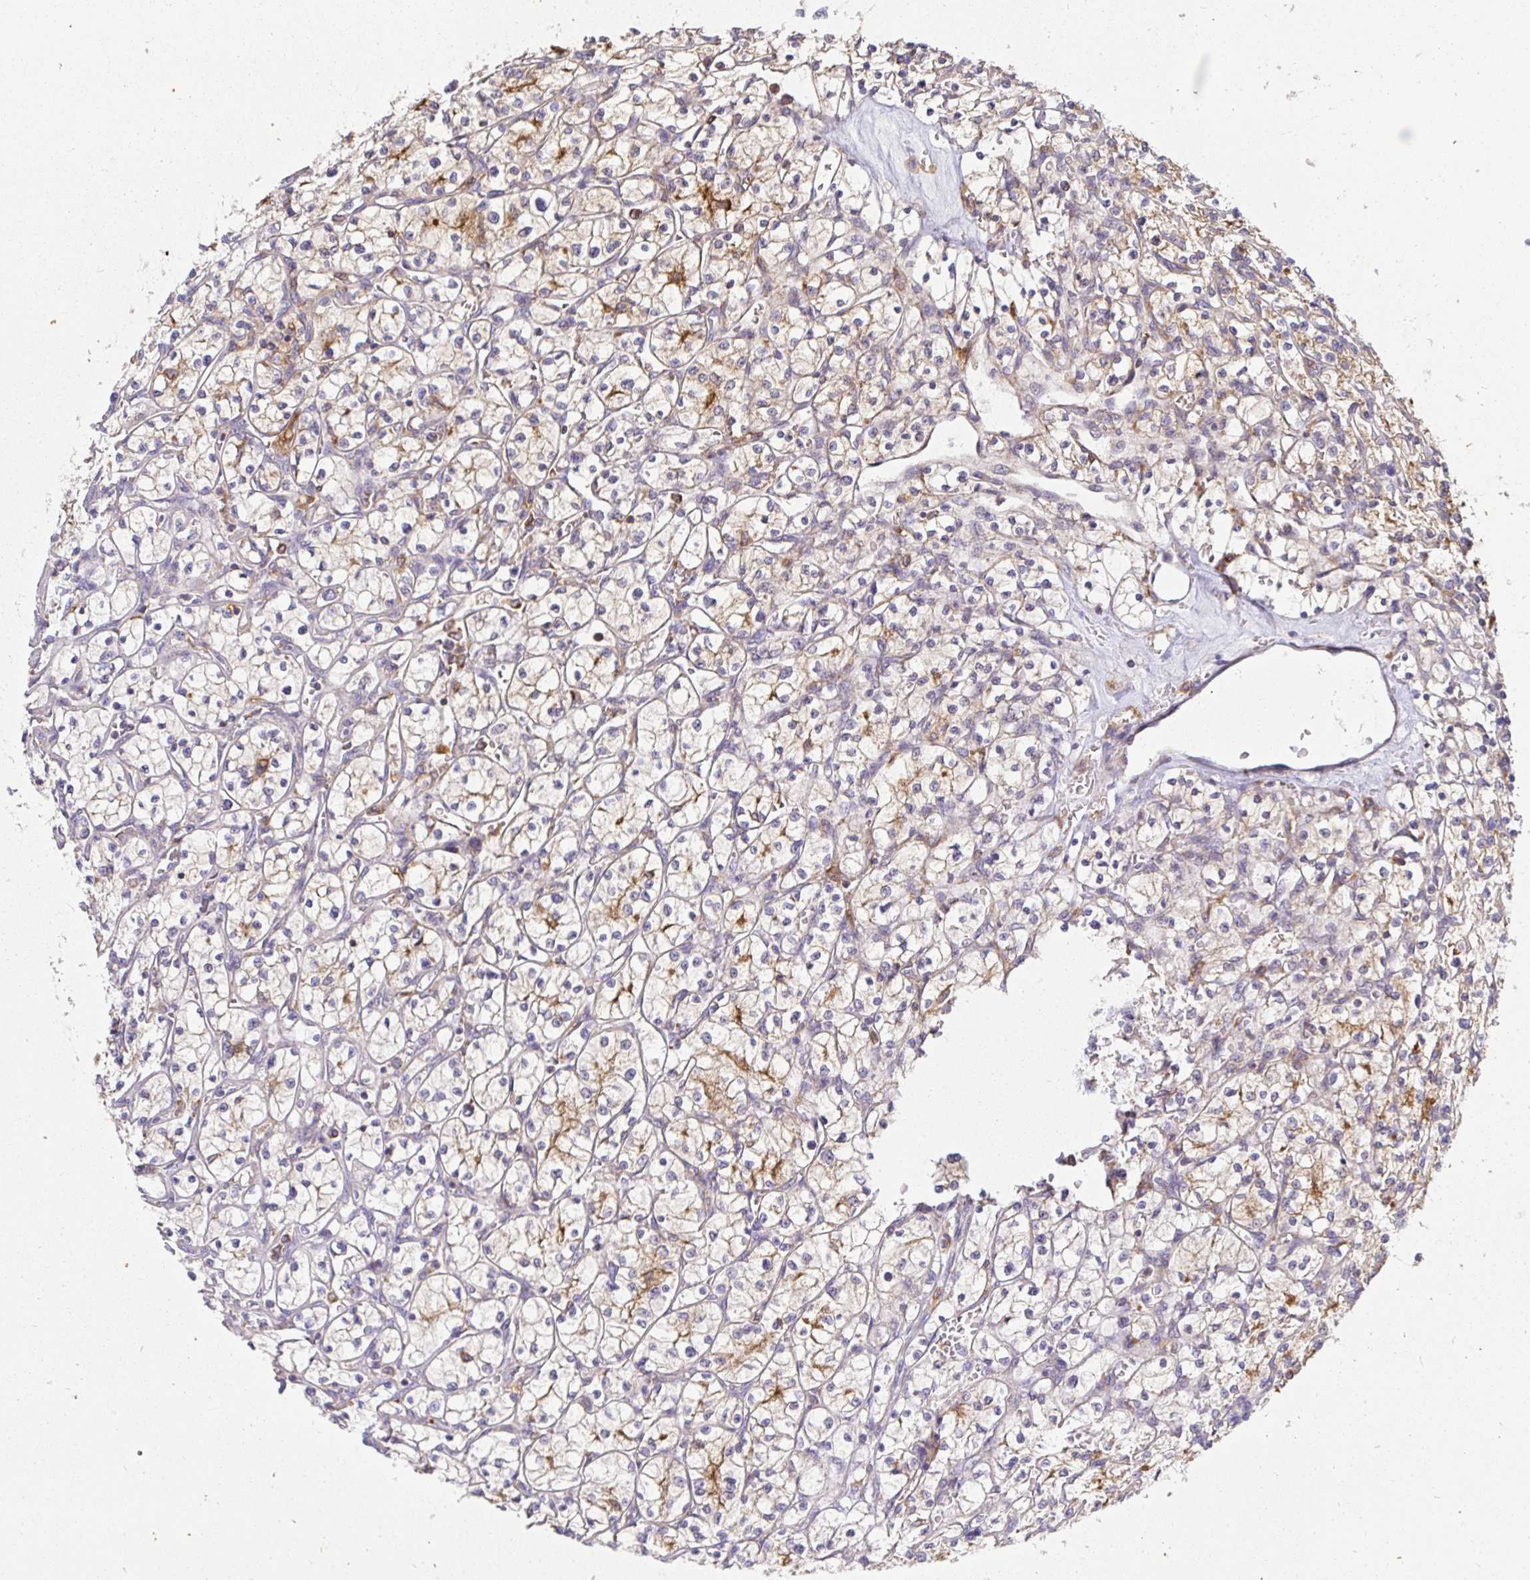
{"staining": {"intensity": "weak", "quantity": "<25%", "location": "cytoplasmic/membranous"}, "tissue": "renal cancer", "cell_type": "Tumor cells", "image_type": "cancer", "snomed": [{"axis": "morphology", "description": "Adenocarcinoma, NOS"}, {"axis": "topography", "description": "Kidney"}], "caption": "IHC photomicrograph of renal cancer (adenocarcinoma) stained for a protein (brown), which shows no expression in tumor cells. (DAB (3,3'-diaminobenzidine) IHC visualized using brightfield microscopy, high magnification).", "gene": "ATP6V1F", "patient": {"sex": "female", "age": 64}}